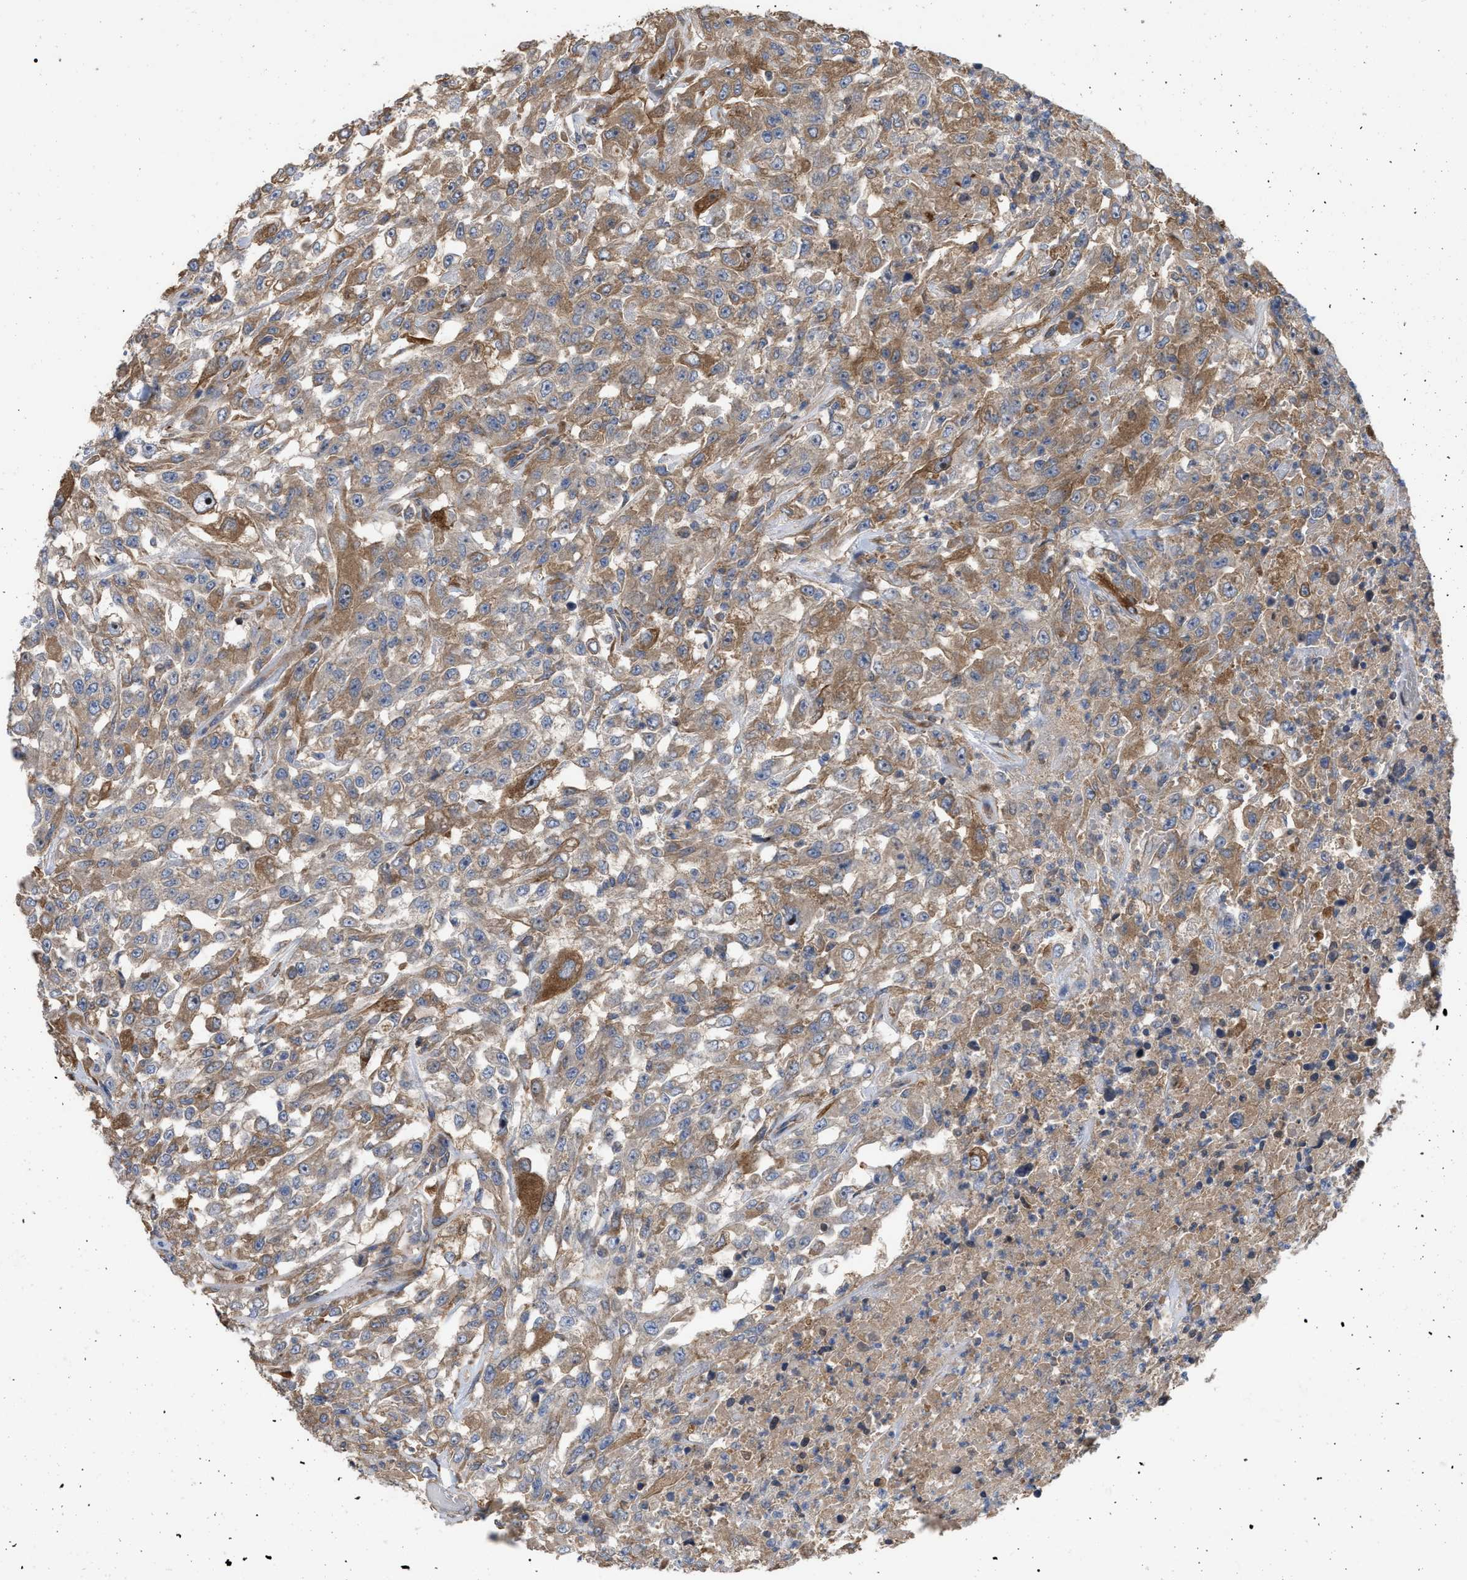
{"staining": {"intensity": "moderate", "quantity": ">75%", "location": "cytoplasmic/membranous"}, "tissue": "urothelial cancer", "cell_type": "Tumor cells", "image_type": "cancer", "snomed": [{"axis": "morphology", "description": "Urothelial carcinoma, High grade"}, {"axis": "topography", "description": "Urinary bladder"}], "caption": "Immunohistochemistry of human high-grade urothelial carcinoma displays medium levels of moderate cytoplasmic/membranous staining in about >75% of tumor cells.", "gene": "RABEP1", "patient": {"sex": "male", "age": 46}}